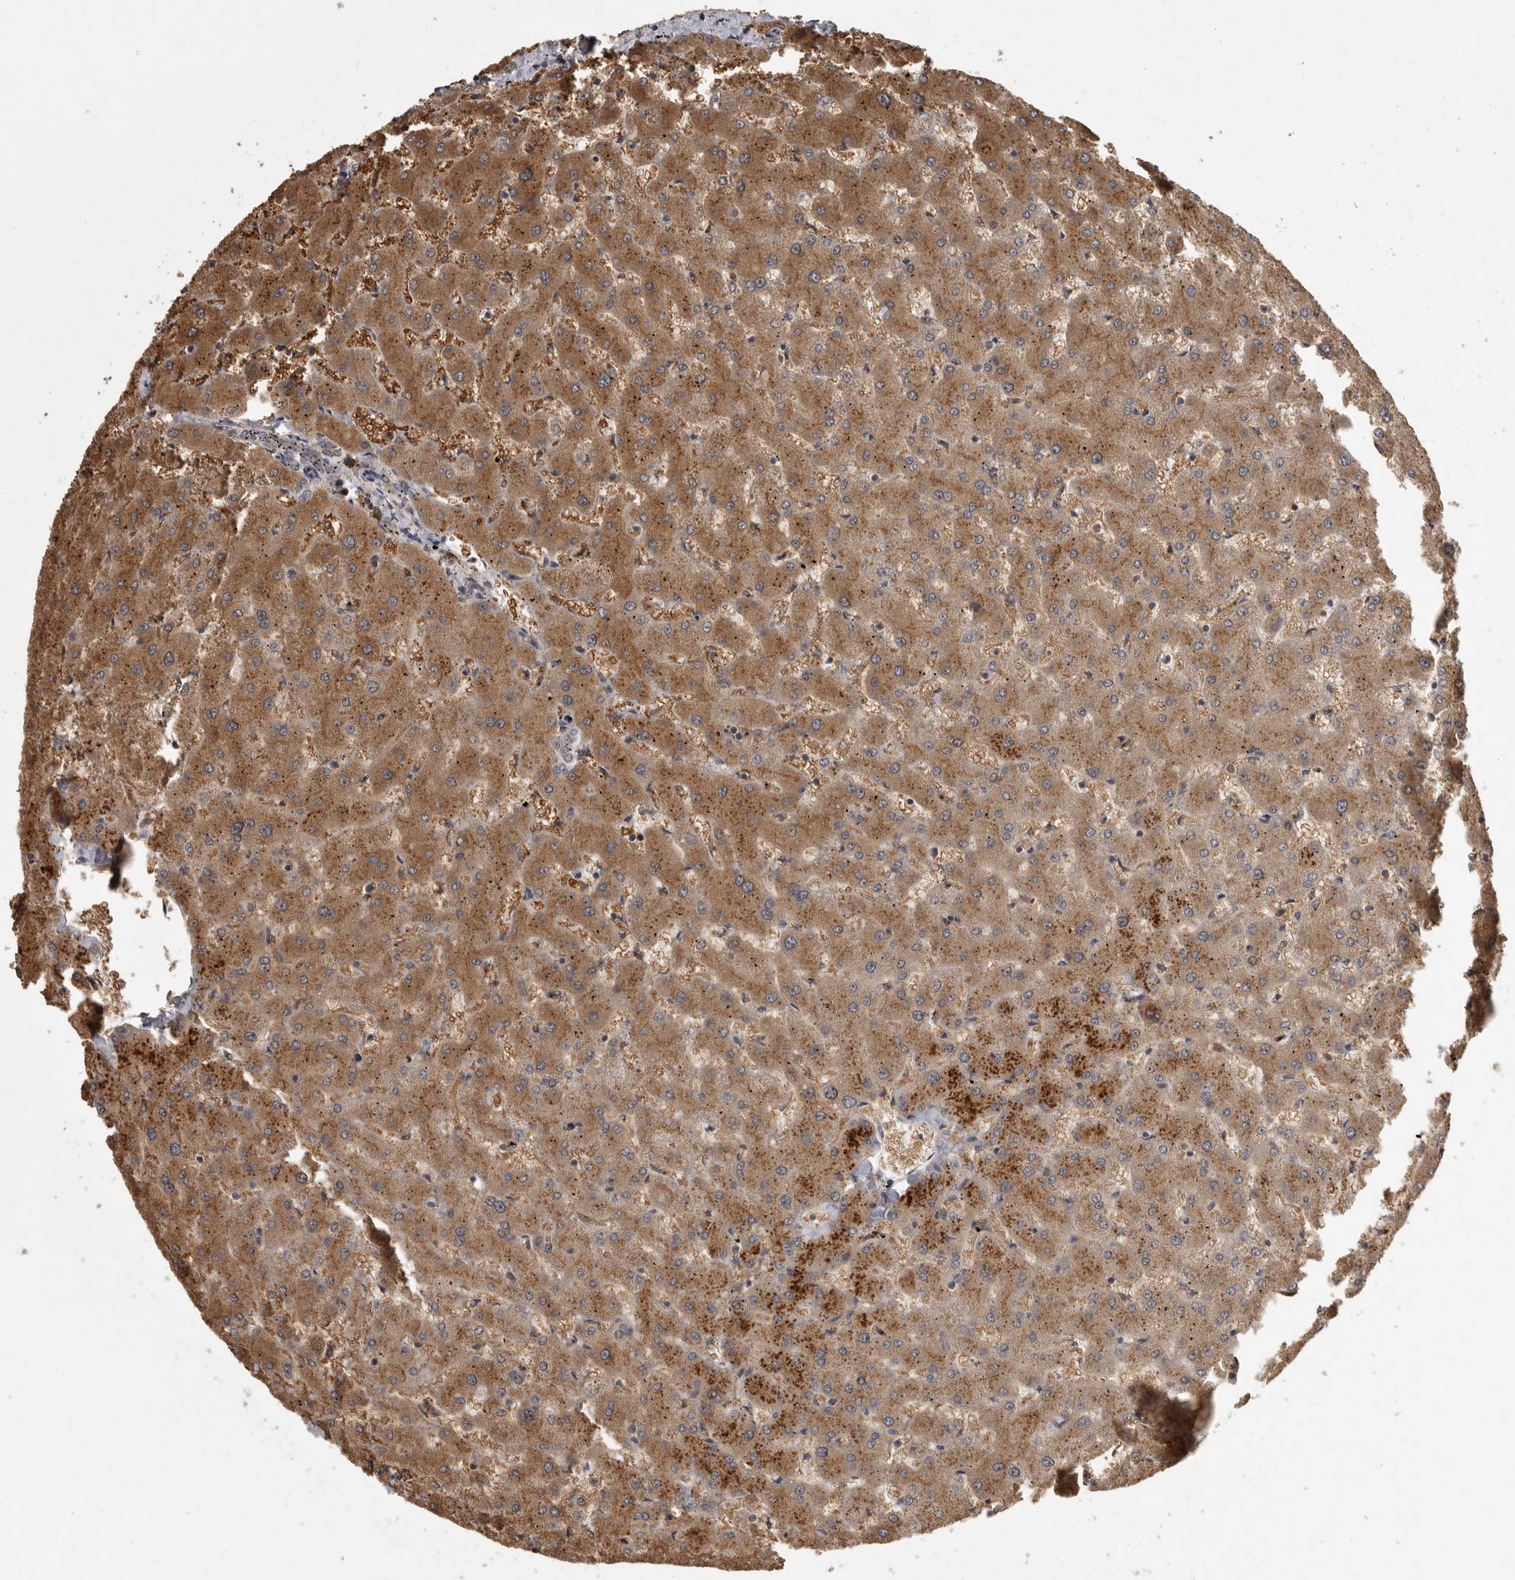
{"staining": {"intensity": "weak", "quantity": "25%-75%", "location": "cytoplasmic/membranous"}, "tissue": "liver", "cell_type": "Cholangiocytes", "image_type": "normal", "snomed": [{"axis": "morphology", "description": "Normal tissue, NOS"}, {"axis": "topography", "description": "Liver"}], "caption": "Approximately 25%-75% of cholangiocytes in unremarkable liver reveal weak cytoplasmic/membranous protein expression as visualized by brown immunohistochemical staining.", "gene": "MAN2A1", "patient": {"sex": "female", "age": 63}}